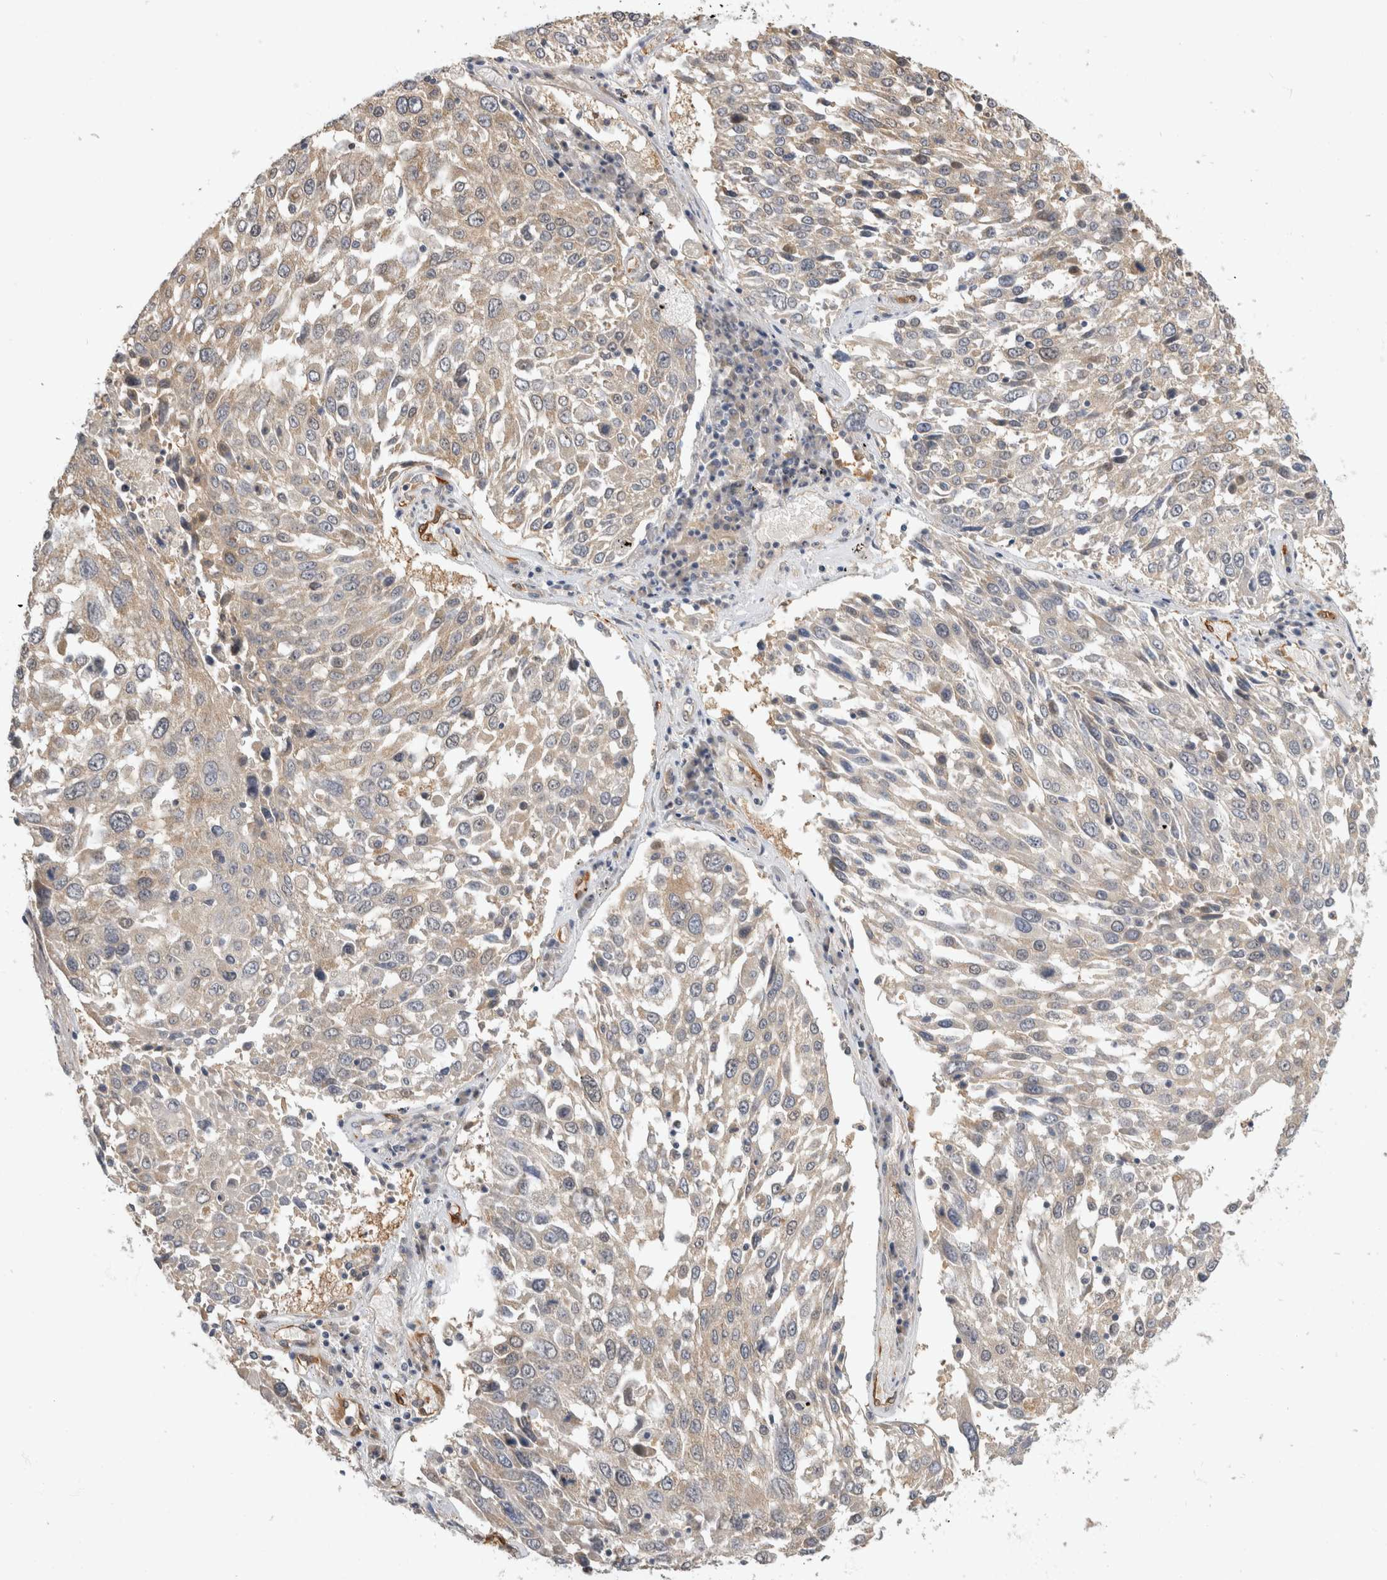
{"staining": {"intensity": "weak", "quantity": "25%-75%", "location": "cytoplasmic/membranous"}, "tissue": "lung cancer", "cell_type": "Tumor cells", "image_type": "cancer", "snomed": [{"axis": "morphology", "description": "Squamous cell carcinoma, NOS"}, {"axis": "topography", "description": "Lung"}], "caption": "The histopathology image shows staining of lung cancer, revealing weak cytoplasmic/membranous protein staining (brown color) within tumor cells.", "gene": "PGM1", "patient": {"sex": "male", "age": 65}}